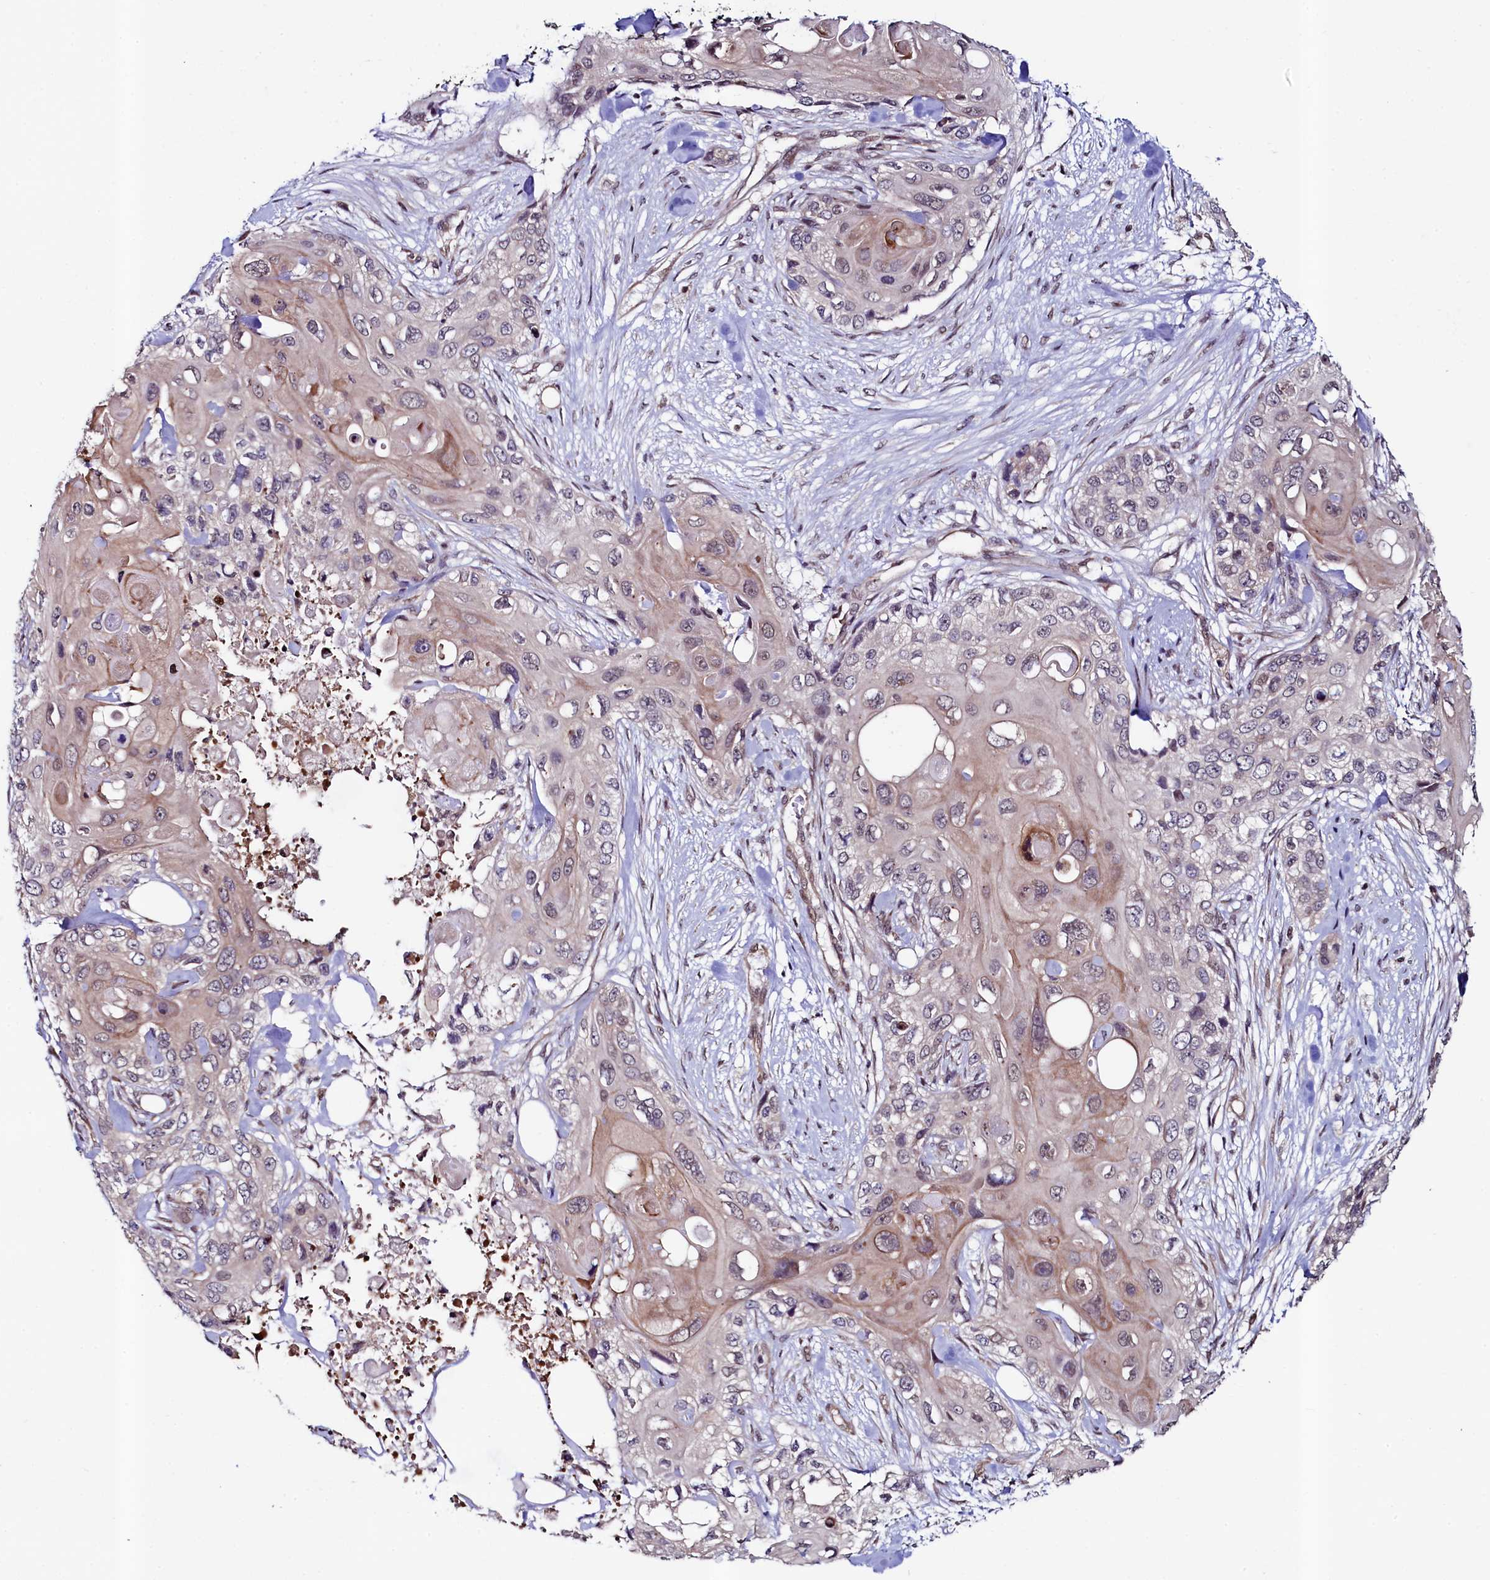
{"staining": {"intensity": "weak", "quantity": "<25%", "location": "cytoplasmic/membranous,nuclear"}, "tissue": "skin cancer", "cell_type": "Tumor cells", "image_type": "cancer", "snomed": [{"axis": "morphology", "description": "Normal tissue, NOS"}, {"axis": "morphology", "description": "Squamous cell carcinoma, NOS"}, {"axis": "topography", "description": "Skin"}], "caption": "An immunohistochemistry (IHC) image of skin cancer (squamous cell carcinoma) is shown. There is no staining in tumor cells of skin cancer (squamous cell carcinoma).", "gene": "LEO1", "patient": {"sex": "male", "age": 72}}